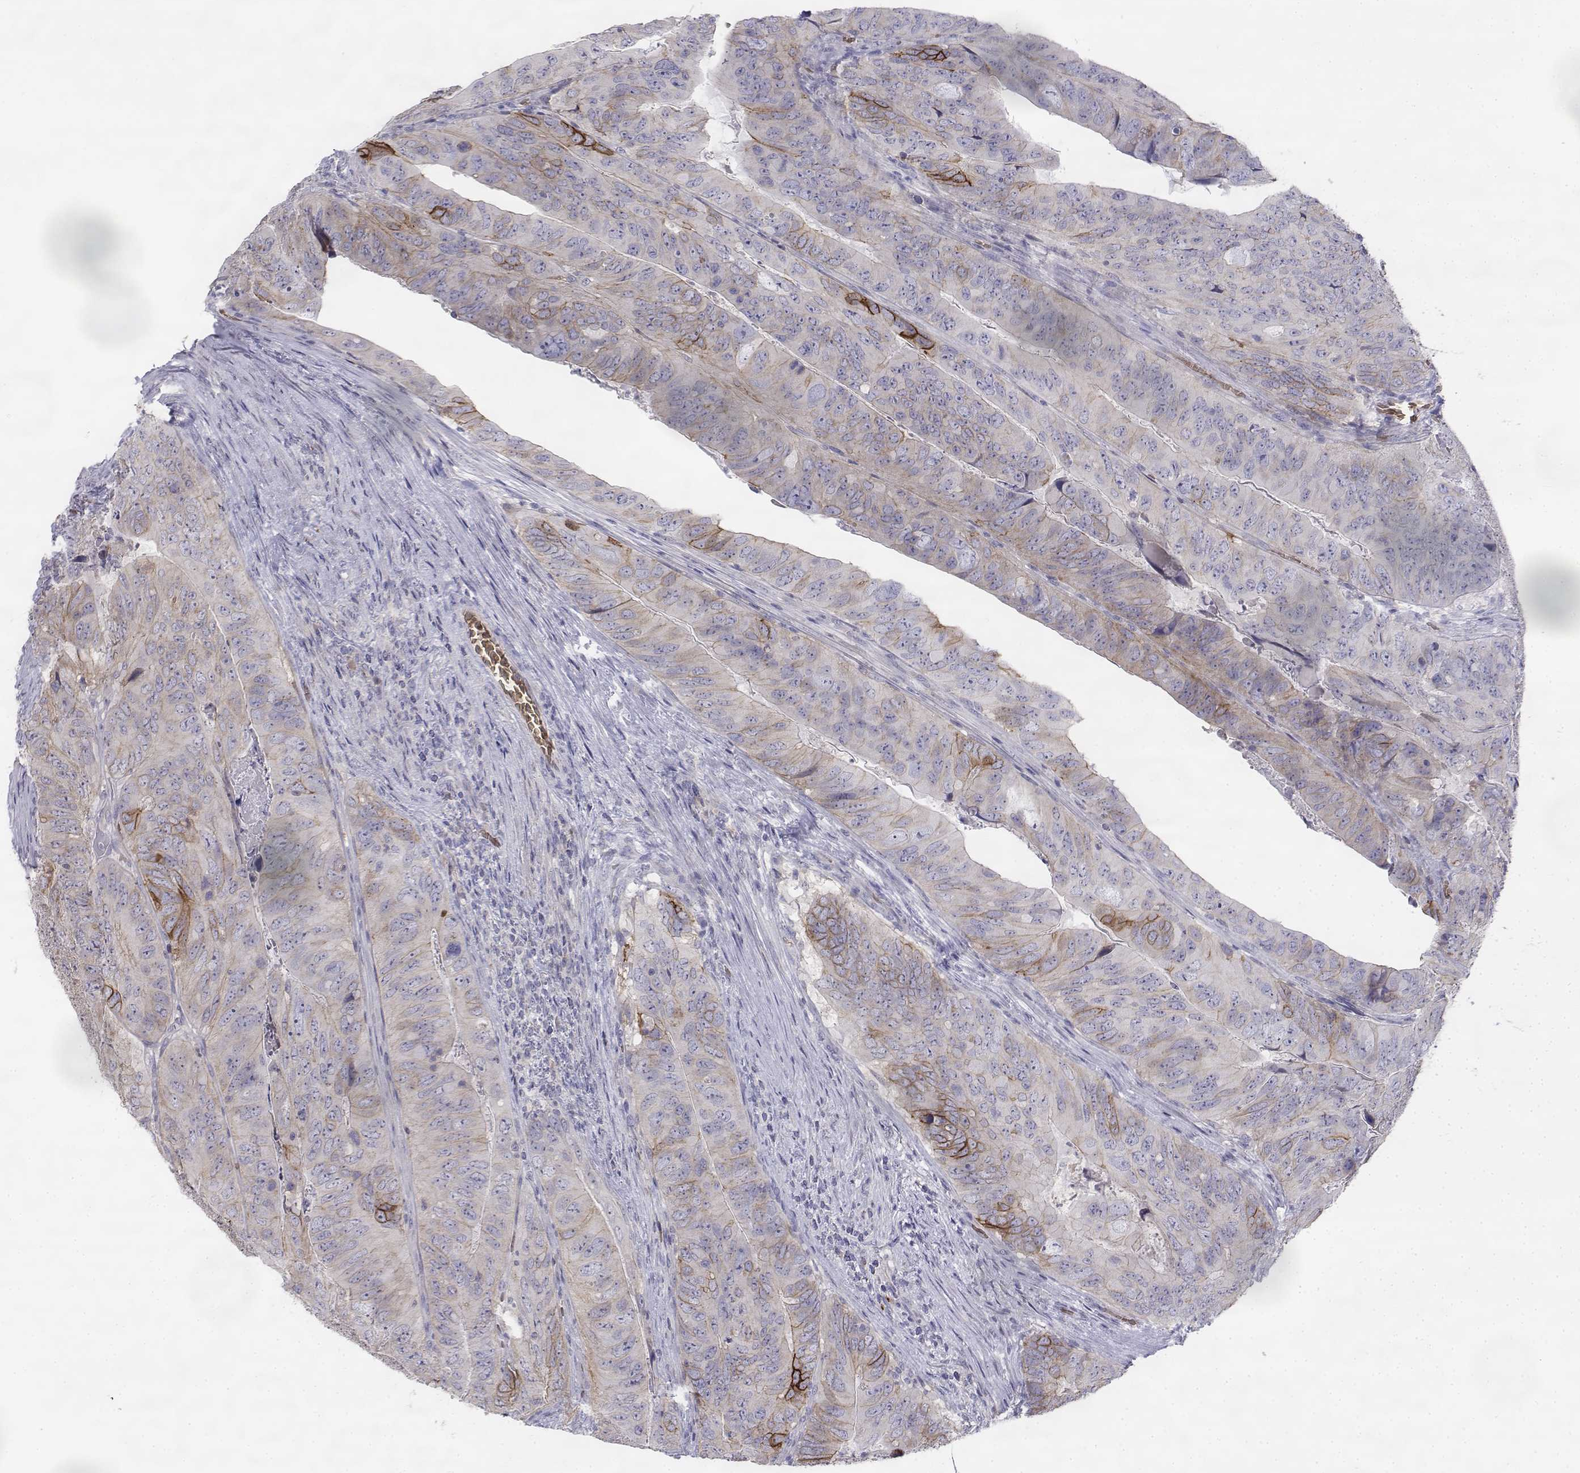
{"staining": {"intensity": "moderate", "quantity": "<25%", "location": "cytoplasmic/membranous"}, "tissue": "colorectal cancer", "cell_type": "Tumor cells", "image_type": "cancer", "snomed": [{"axis": "morphology", "description": "Adenocarcinoma, NOS"}, {"axis": "topography", "description": "Colon"}], "caption": "Tumor cells exhibit low levels of moderate cytoplasmic/membranous expression in about <25% of cells in human colorectal cancer (adenocarcinoma).", "gene": "CADM1", "patient": {"sex": "male", "age": 79}}